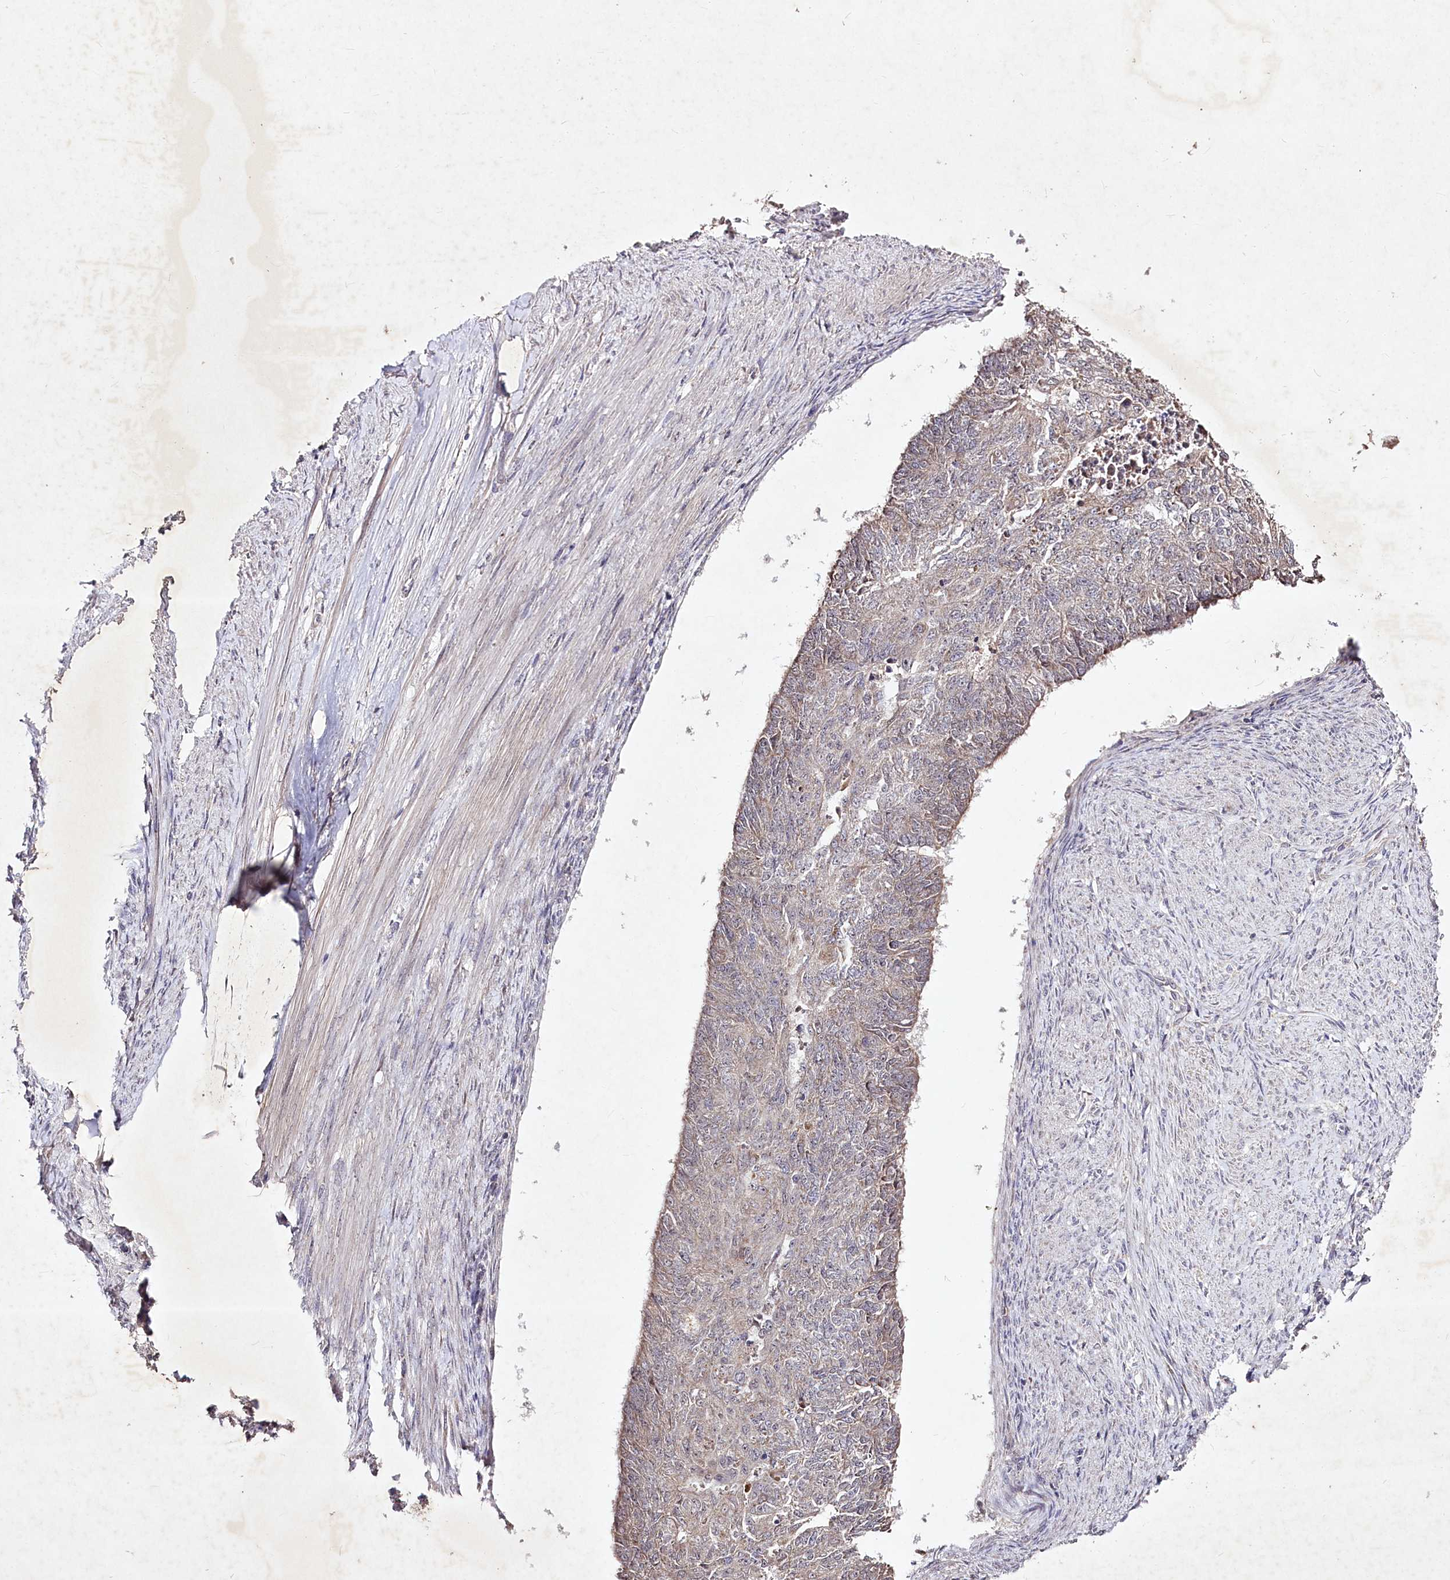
{"staining": {"intensity": "weak", "quantity": "<25%", "location": "cytoplasmic/membranous"}, "tissue": "endometrial cancer", "cell_type": "Tumor cells", "image_type": "cancer", "snomed": [{"axis": "morphology", "description": "Adenocarcinoma, NOS"}, {"axis": "topography", "description": "Endometrium"}], "caption": "High power microscopy photomicrograph of an immunohistochemistry (IHC) photomicrograph of adenocarcinoma (endometrial), revealing no significant positivity in tumor cells. (DAB IHC, high magnification).", "gene": "DMP1", "patient": {"sex": "female", "age": 32}}